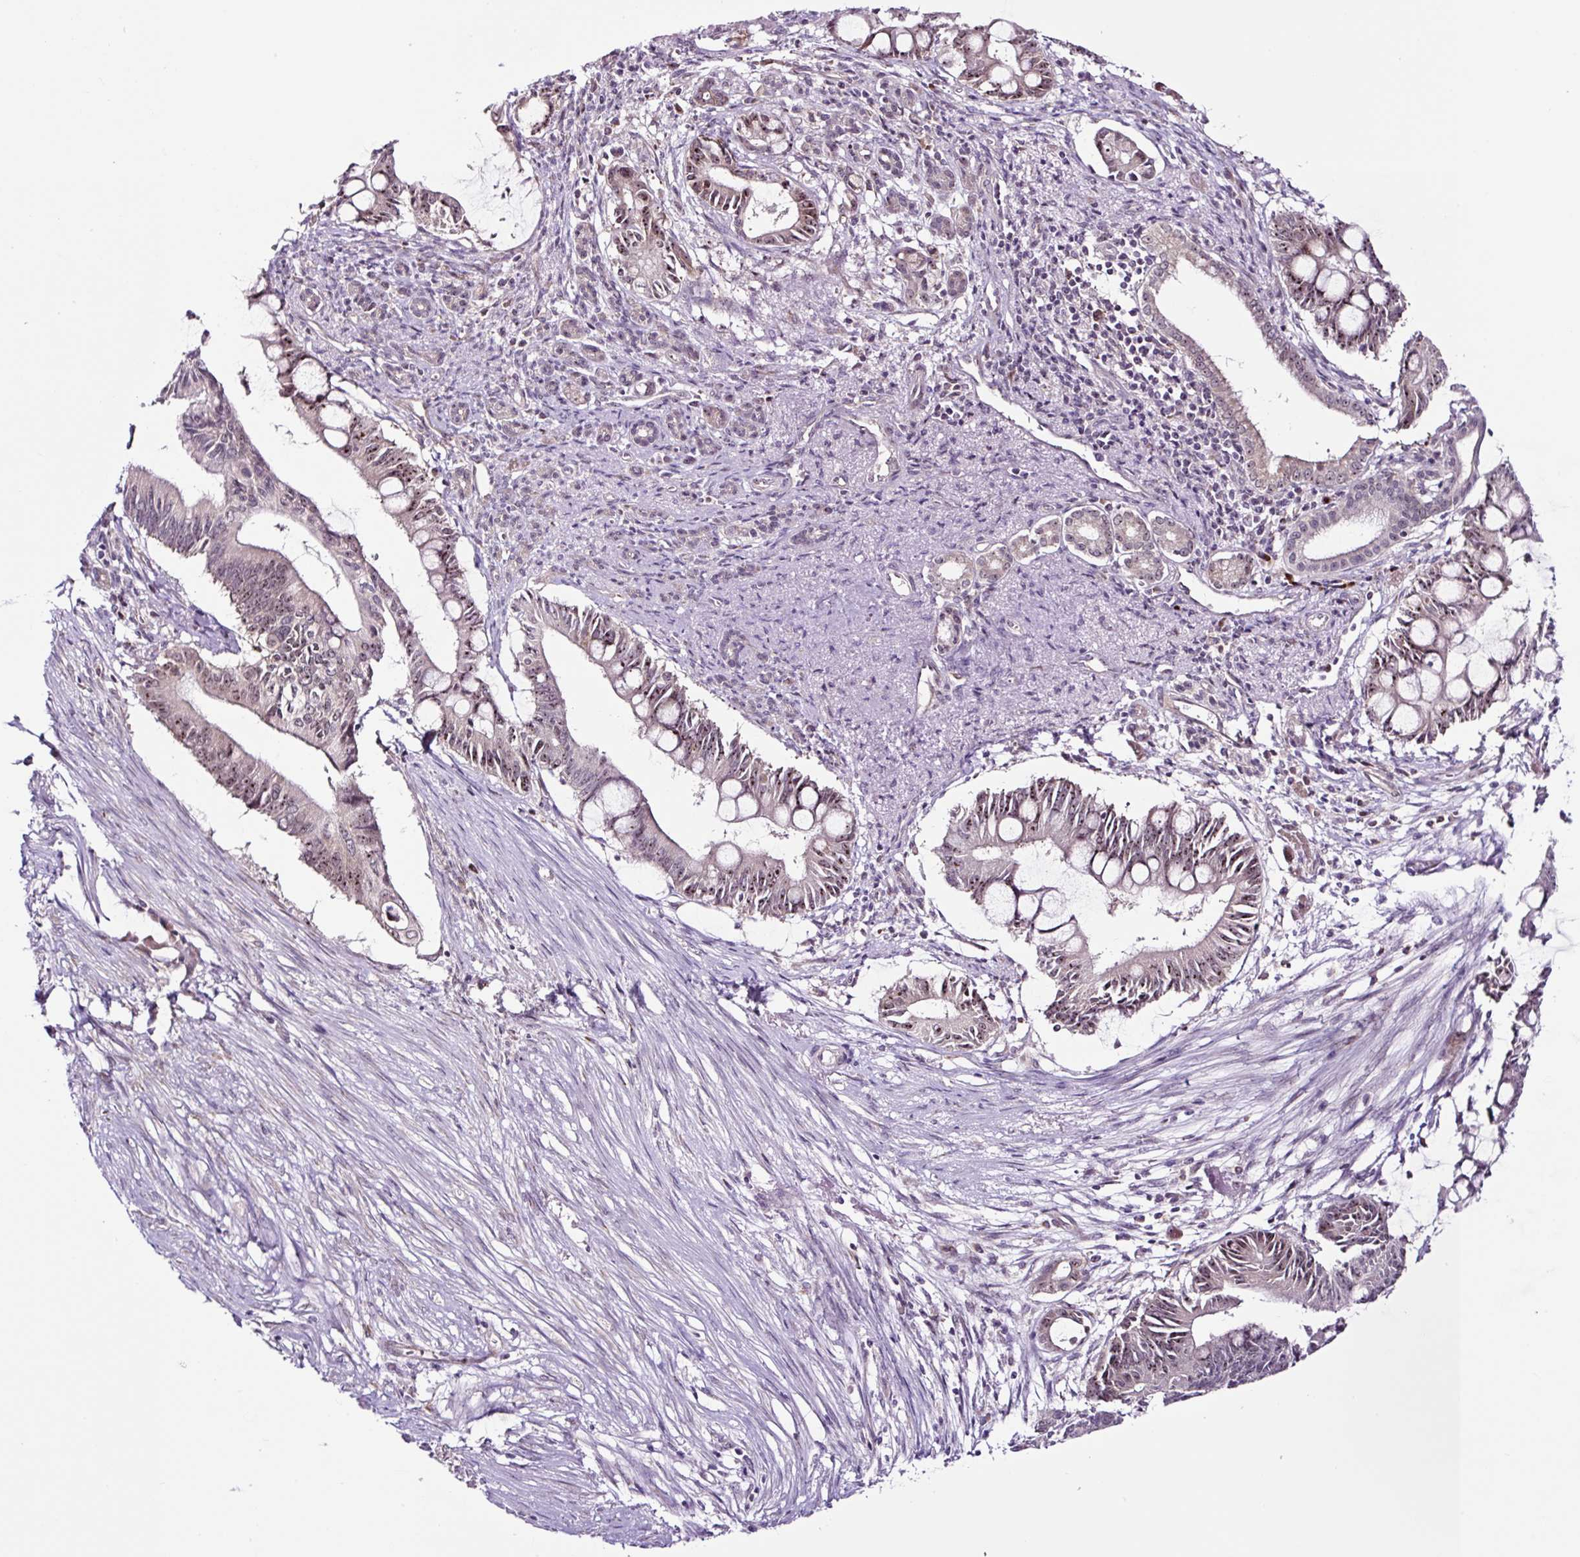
{"staining": {"intensity": "moderate", "quantity": "25%-75%", "location": "nuclear"}, "tissue": "pancreatic cancer", "cell_type": "Tumor cells", "image_type": "cancer", "snomed": [{"axis": "morphology", "description": "Adenocarcinoma, NOS"}, {"axis": "topography", "description": "Pancreas"}], "caption": "The photomicrograph demonstrates a brown stain indicating the presence of a protein in the nuclear of tumor cells in adenocarcinoma (pancreatic).", "gene": "NOM1", "patient": {"sex": "male", "age": 68}}